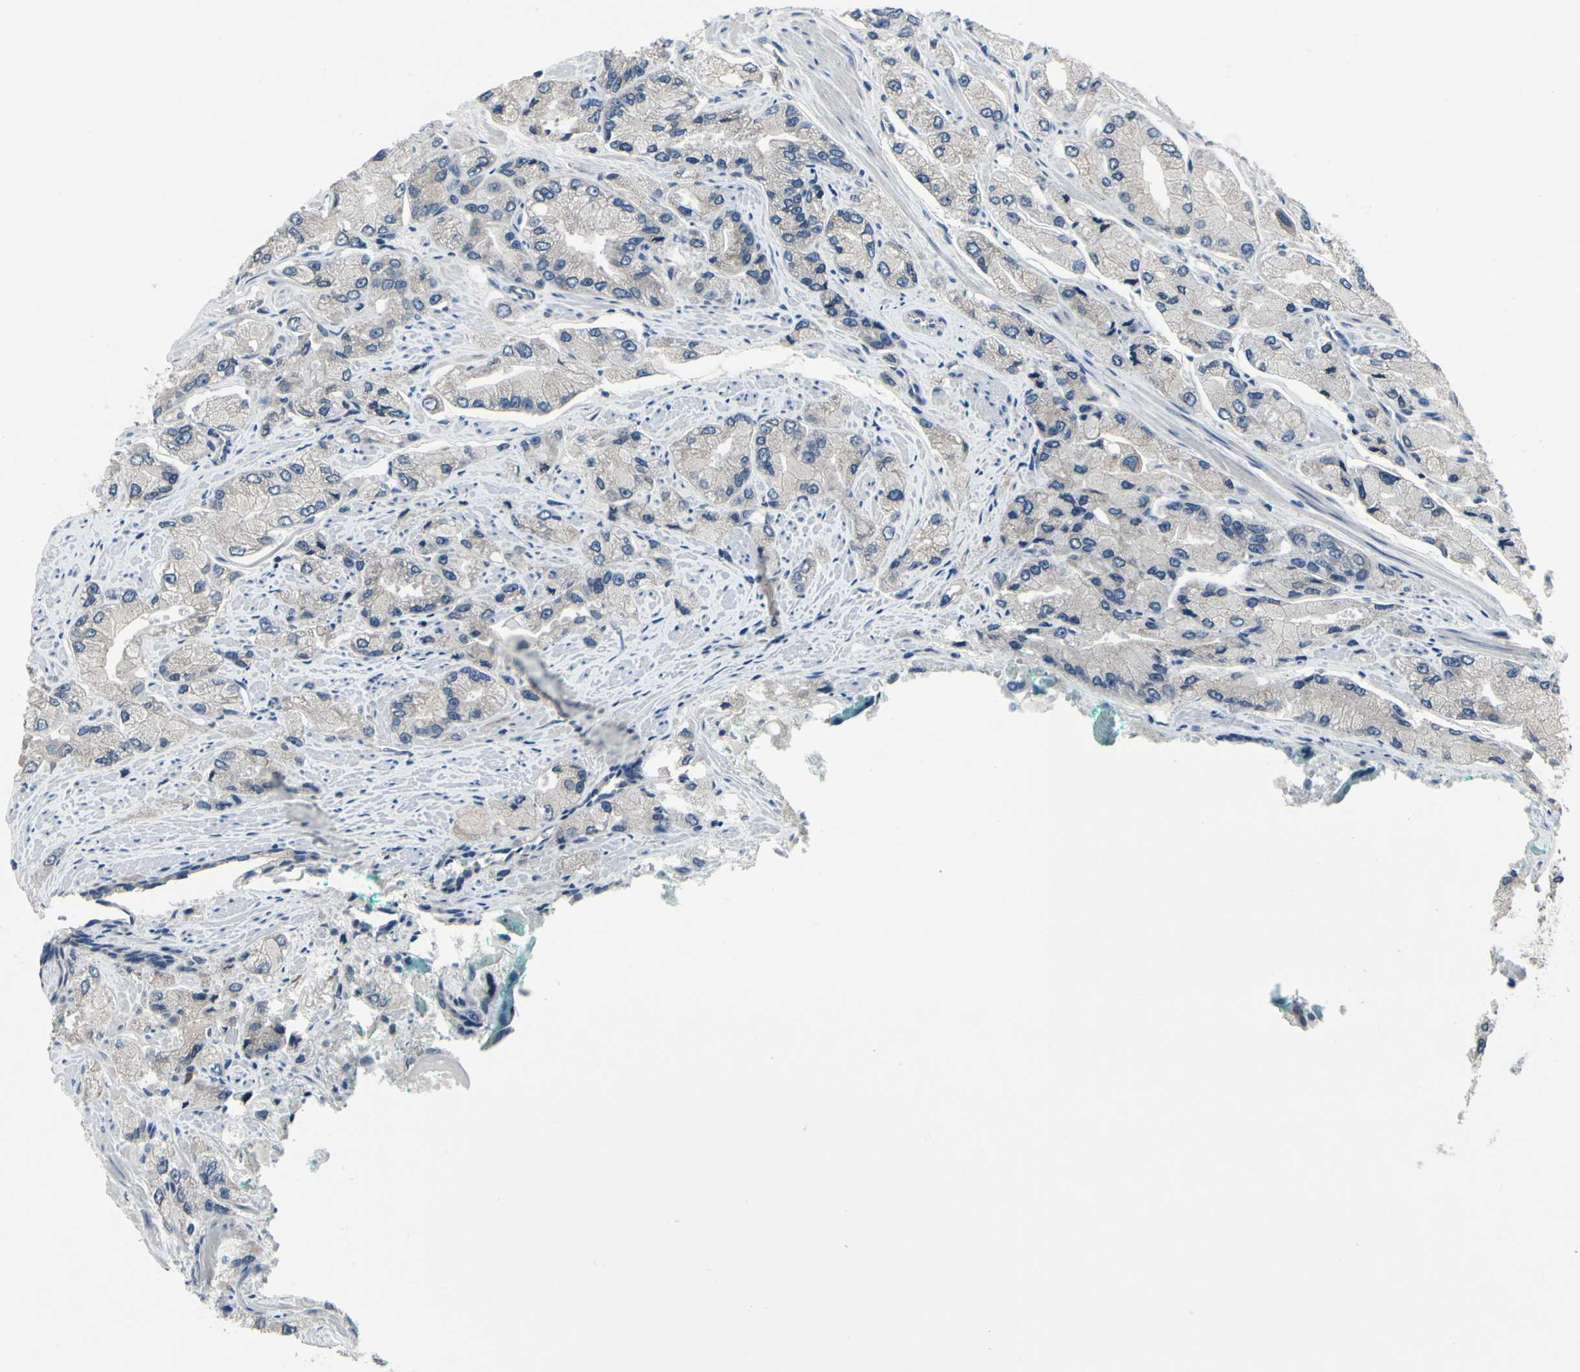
{"staining": {"intensity": "weak", "quantity": "25%-75%", "location": "cytoplasmic/membranous"}, "tissue": "prostate cancer", "cell_type": "Tumor cells", "image_type": "cancer", "snomed": [{"axis": "morphology", "description": "Adenocarcinoma, High grade"}, {"axis": "topography", "description": "Prostate"}], "caption": "Tumor cells exhibit low levels of weak cytoplasmic/membranous expression in about 25%-75% of cells in human prostate cancer (high-grade adenocarcinoma).", "gene": "SELENOK", "patient": {"sex": "male", "age": 58}}